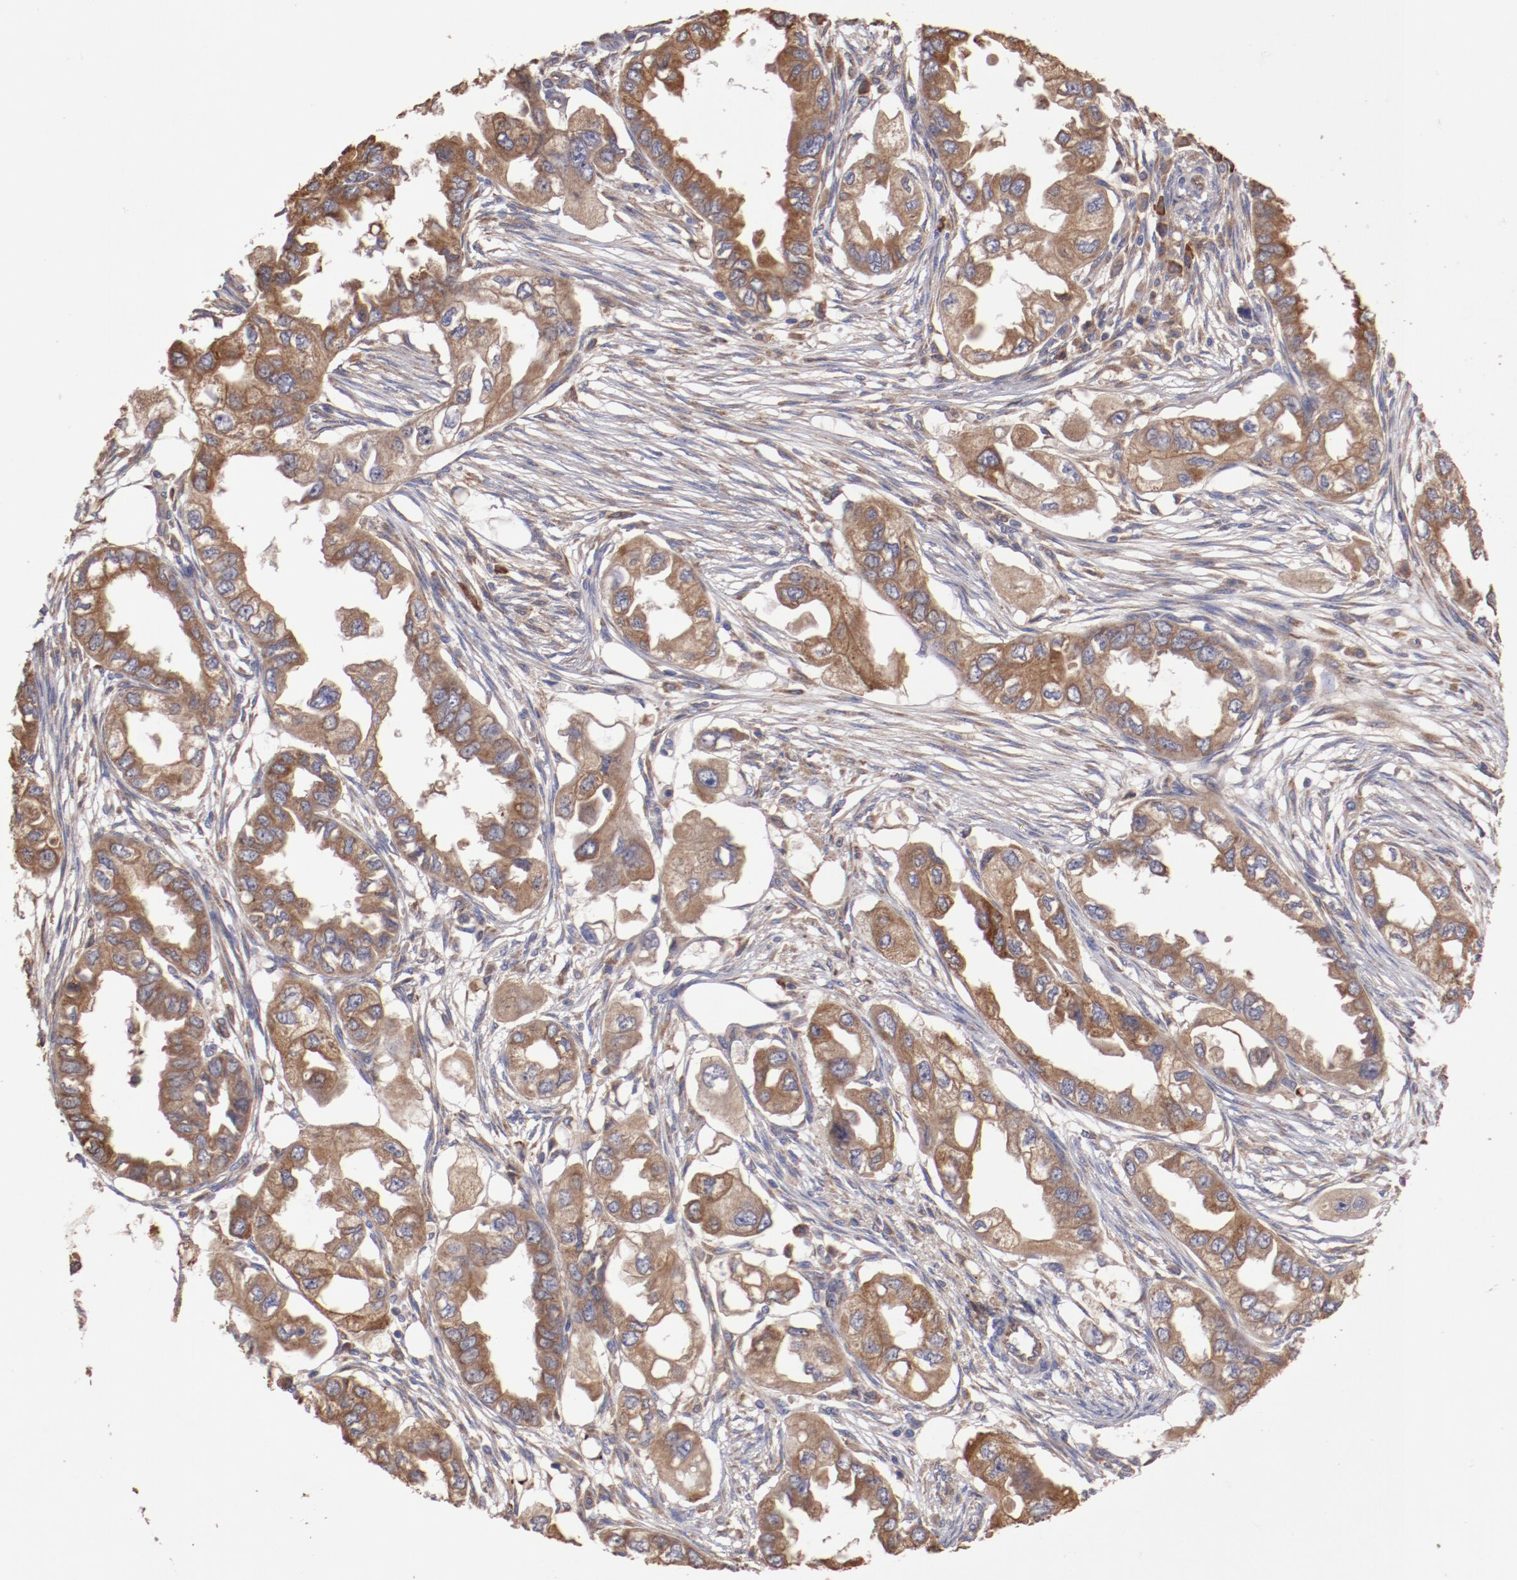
{"staining": {"intensity": "moderate", "quantity": ">75%", "location": "cytoplasmic/membranous"}, "tissue": "endometrial cancer", "cell_type": "Tumor cells", "image_type": "cancer", "snomed": [{"axis": "morphology", "description": "Adenocarcinoma, NOS"}, {"axis": "topography", "description": "Endometrium"}], "caption": "Protein staining of endometrial cancer tissue shows moderate cytoplasmic/membranous expression in approximately >75% of tumor cells. The protein of interest is shown in brown color, while the nuclei are stained blue.", "gene": "NFKBIE", "patient": {"sex": "female", "age": 67}}